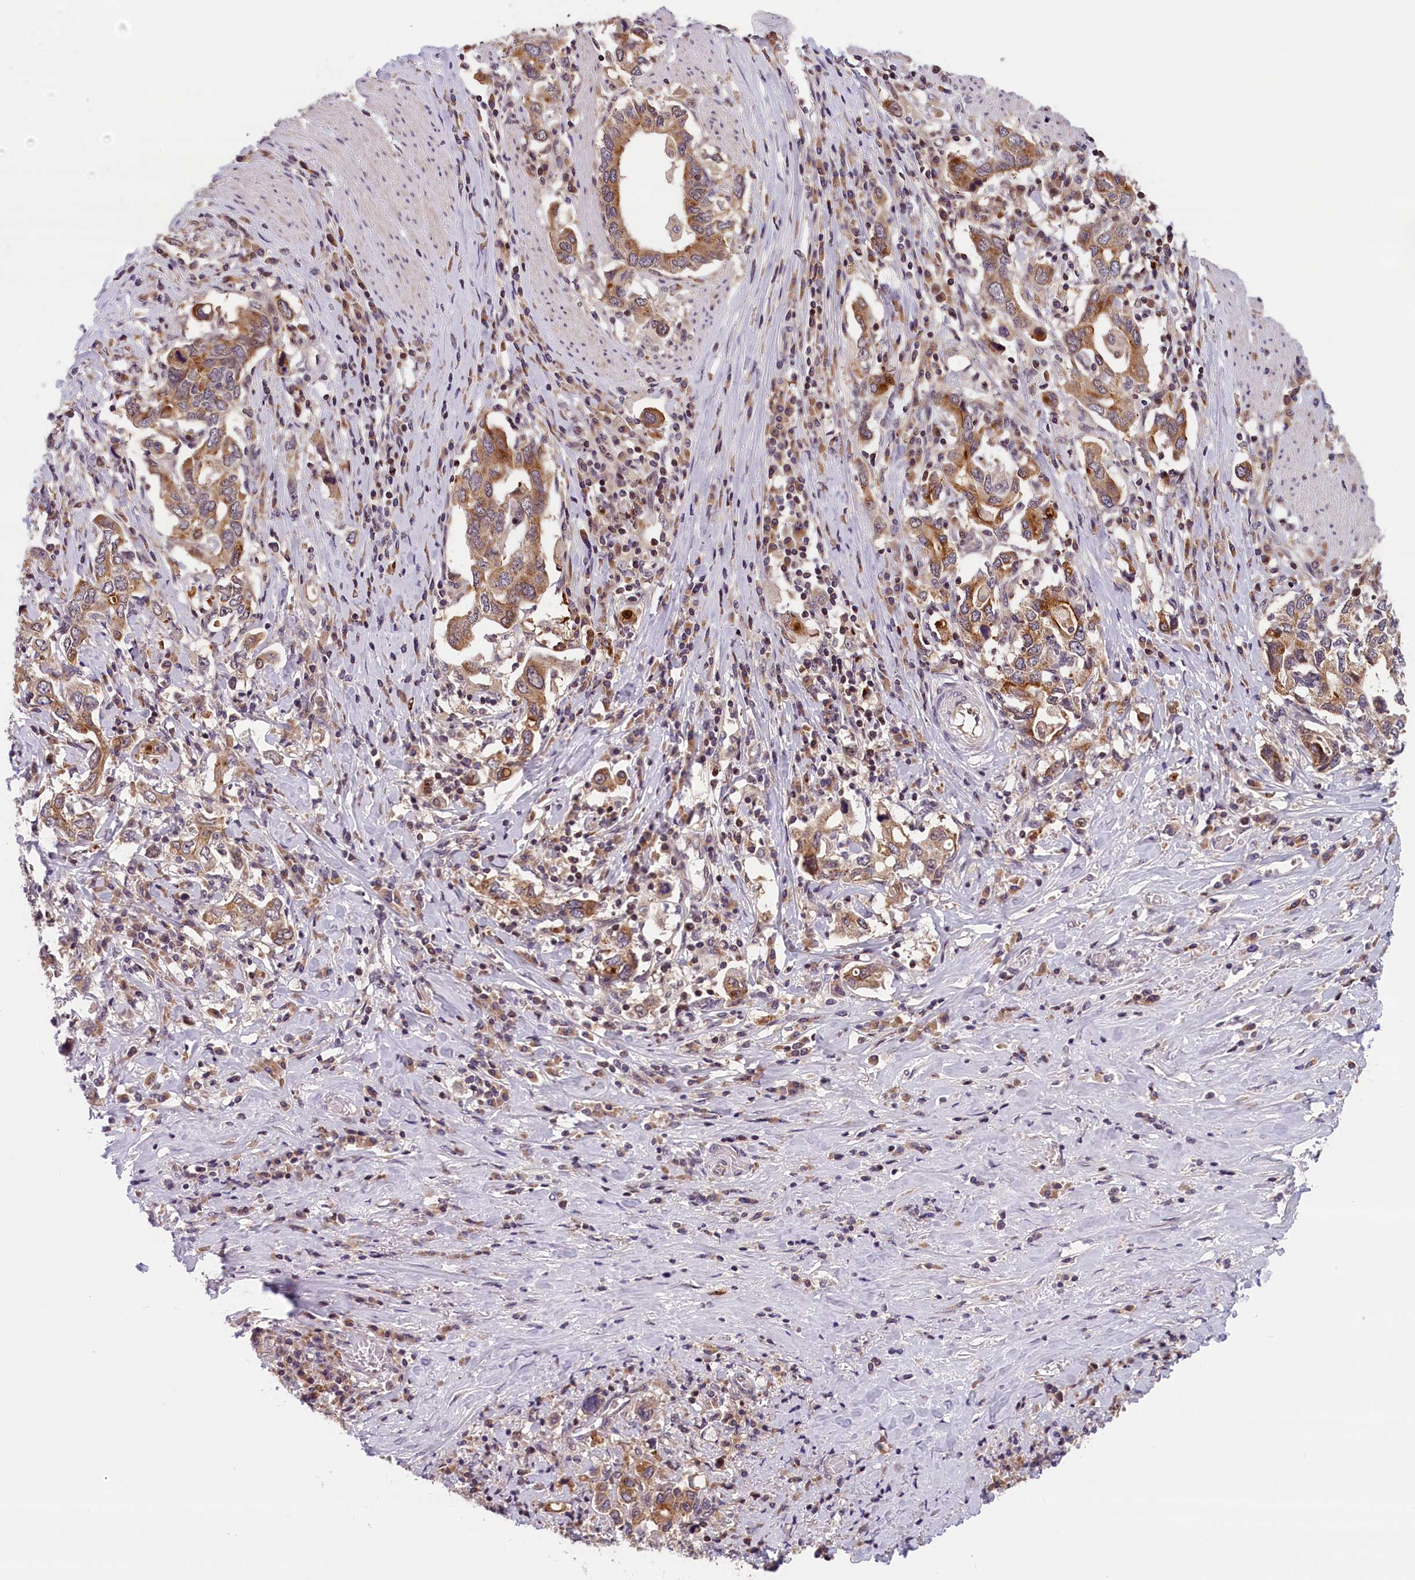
{"staining": {"intensity": "moderate", "quantity": ">75%", "location": "cytoplasmic/membranous"}, "tissue": "stomach cancer", "cell_type": "Tumor cells", "image_type": "cancer", "snomed": [{"axis": "morphology", "description": "Adenocarcinoma, NOS"}, {"axis": "topography", "description": "Stomach, upper"}, {"axis": "topography", "description": "Stomach"}], "caption": "A brown stain labels moderate cytoplasmic/membranous staining of a protein in human stomach adenocarcinoma tumor cells.", "gene": "KCNK6", "patient": {"sex": "male", "age": 62}}